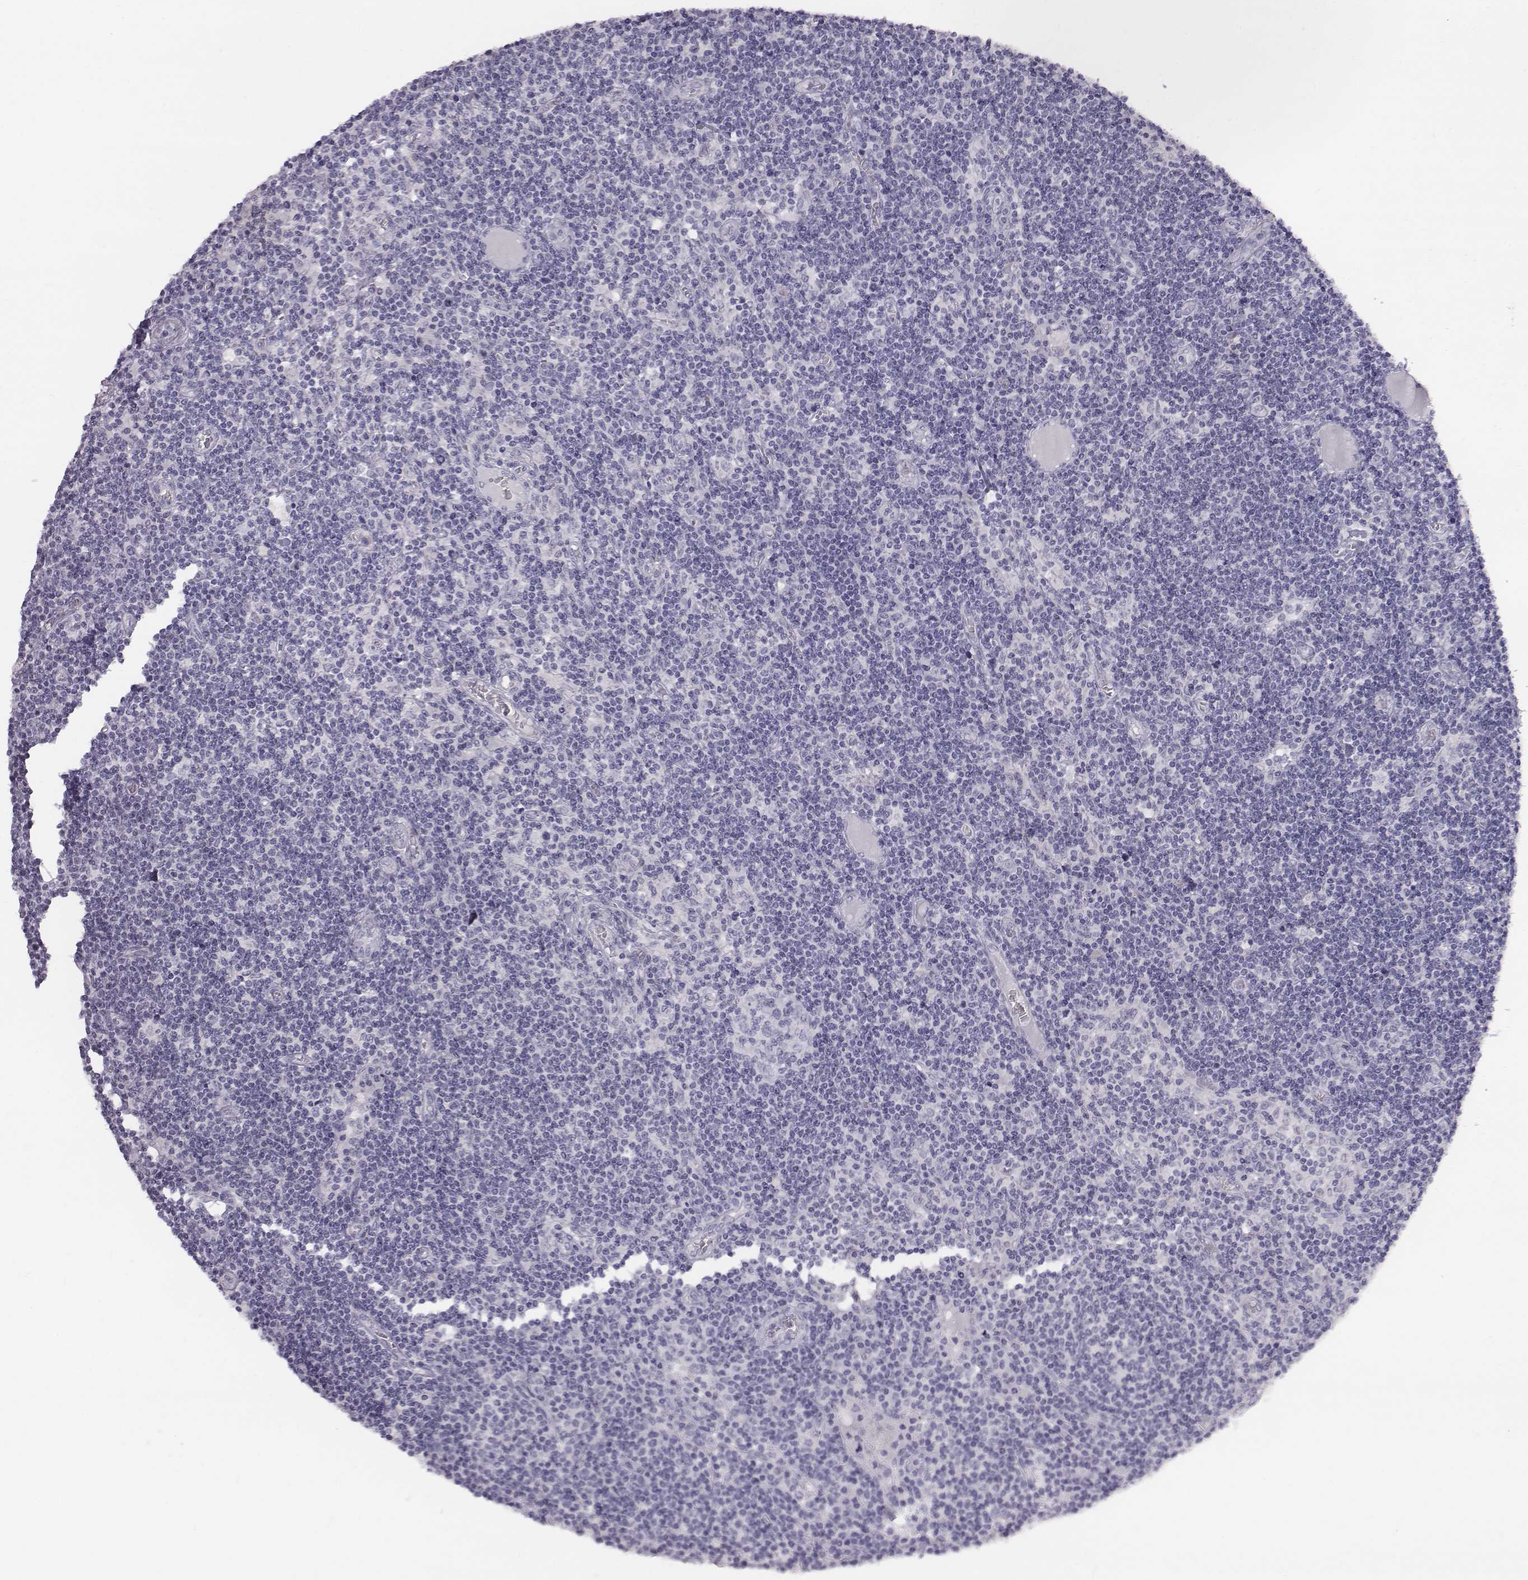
{"staining": {"intensity": "negative", "quantity": "none", "location": "none"}, "tissue": "lymph node", "cell_type": "Germinal center cells", "image_type": "normal", "snomed": [{"axis": "morphology", "description": "Normal tissue, NOS"}, {"axis": "topography", "description": "Lymph node"}], "caption": "This is a image of immunohistochemistry (IHC) staining of normal lymph node, which shows no expression in germinal center cells. (Stains: DAB (3,3'-diaminobenzidine) immunohistochemistry with hematoxylin counter stain, Microscopy: brightfield microscopy at high magnification).", "gene": "C6orf58", "patient": {"sex": "female", "age": 72}}